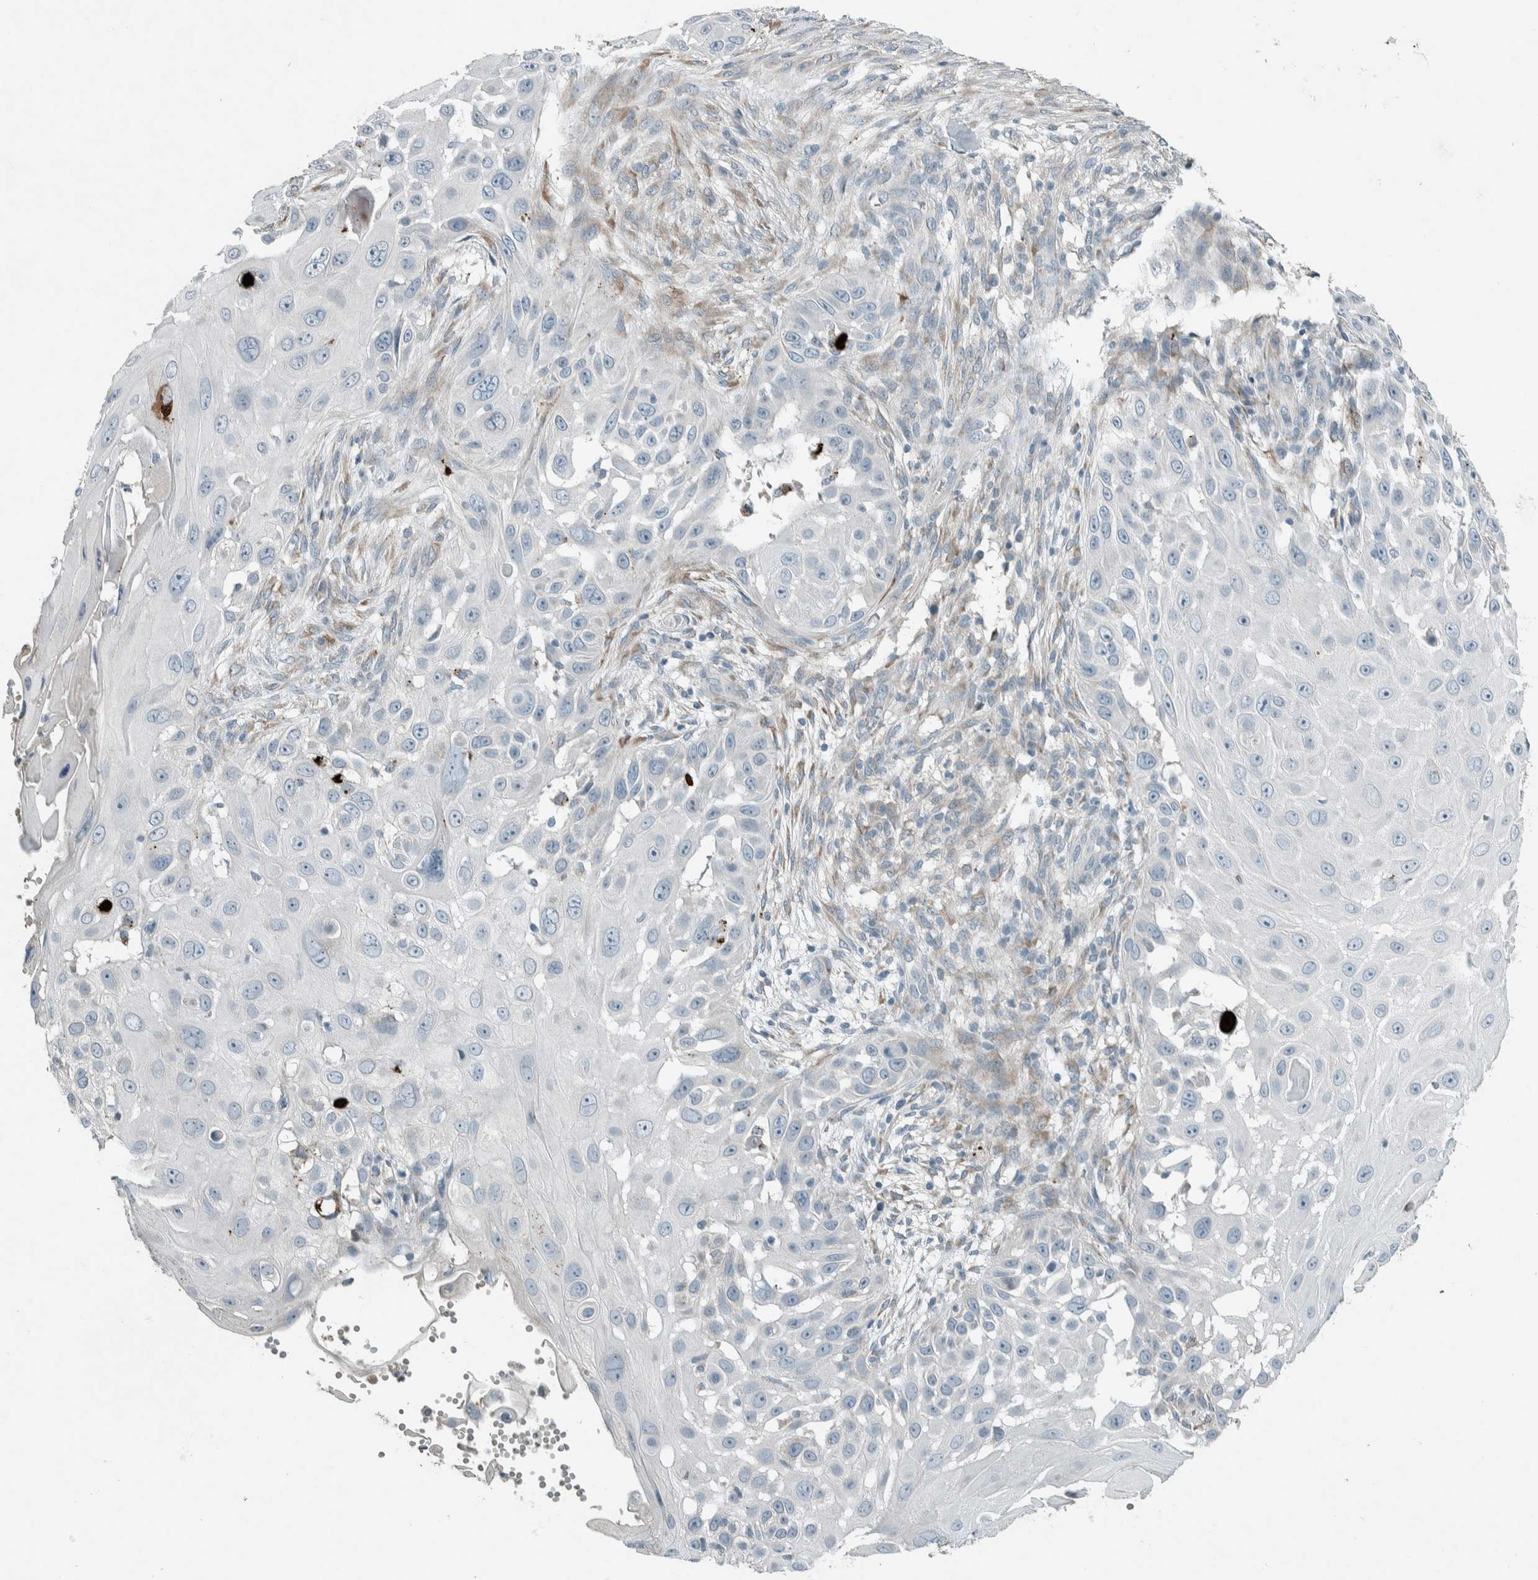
{"staining": {"intensity": "negative", "quantity": "none", "location": "none"}, "tissue": "skin cancer", "cell_type": "Tumor cells", "image_type": "cancer", "snomed": [{"axis": "morphology", "description": "Squamous cell carcinoma, NOS"}, {"axis": "topography", "description": "Skin"}], "caption": "Image shows no significant protein expression in tumor cells of skin cancer. (Stains: DAB immunohistochemistry (IHC) with hematoxylin counter stain, Microscopy: brightfield microscopy at high magnification).", "gene": "CERCAM", "patient": {"sex": "female", "age": 44}}